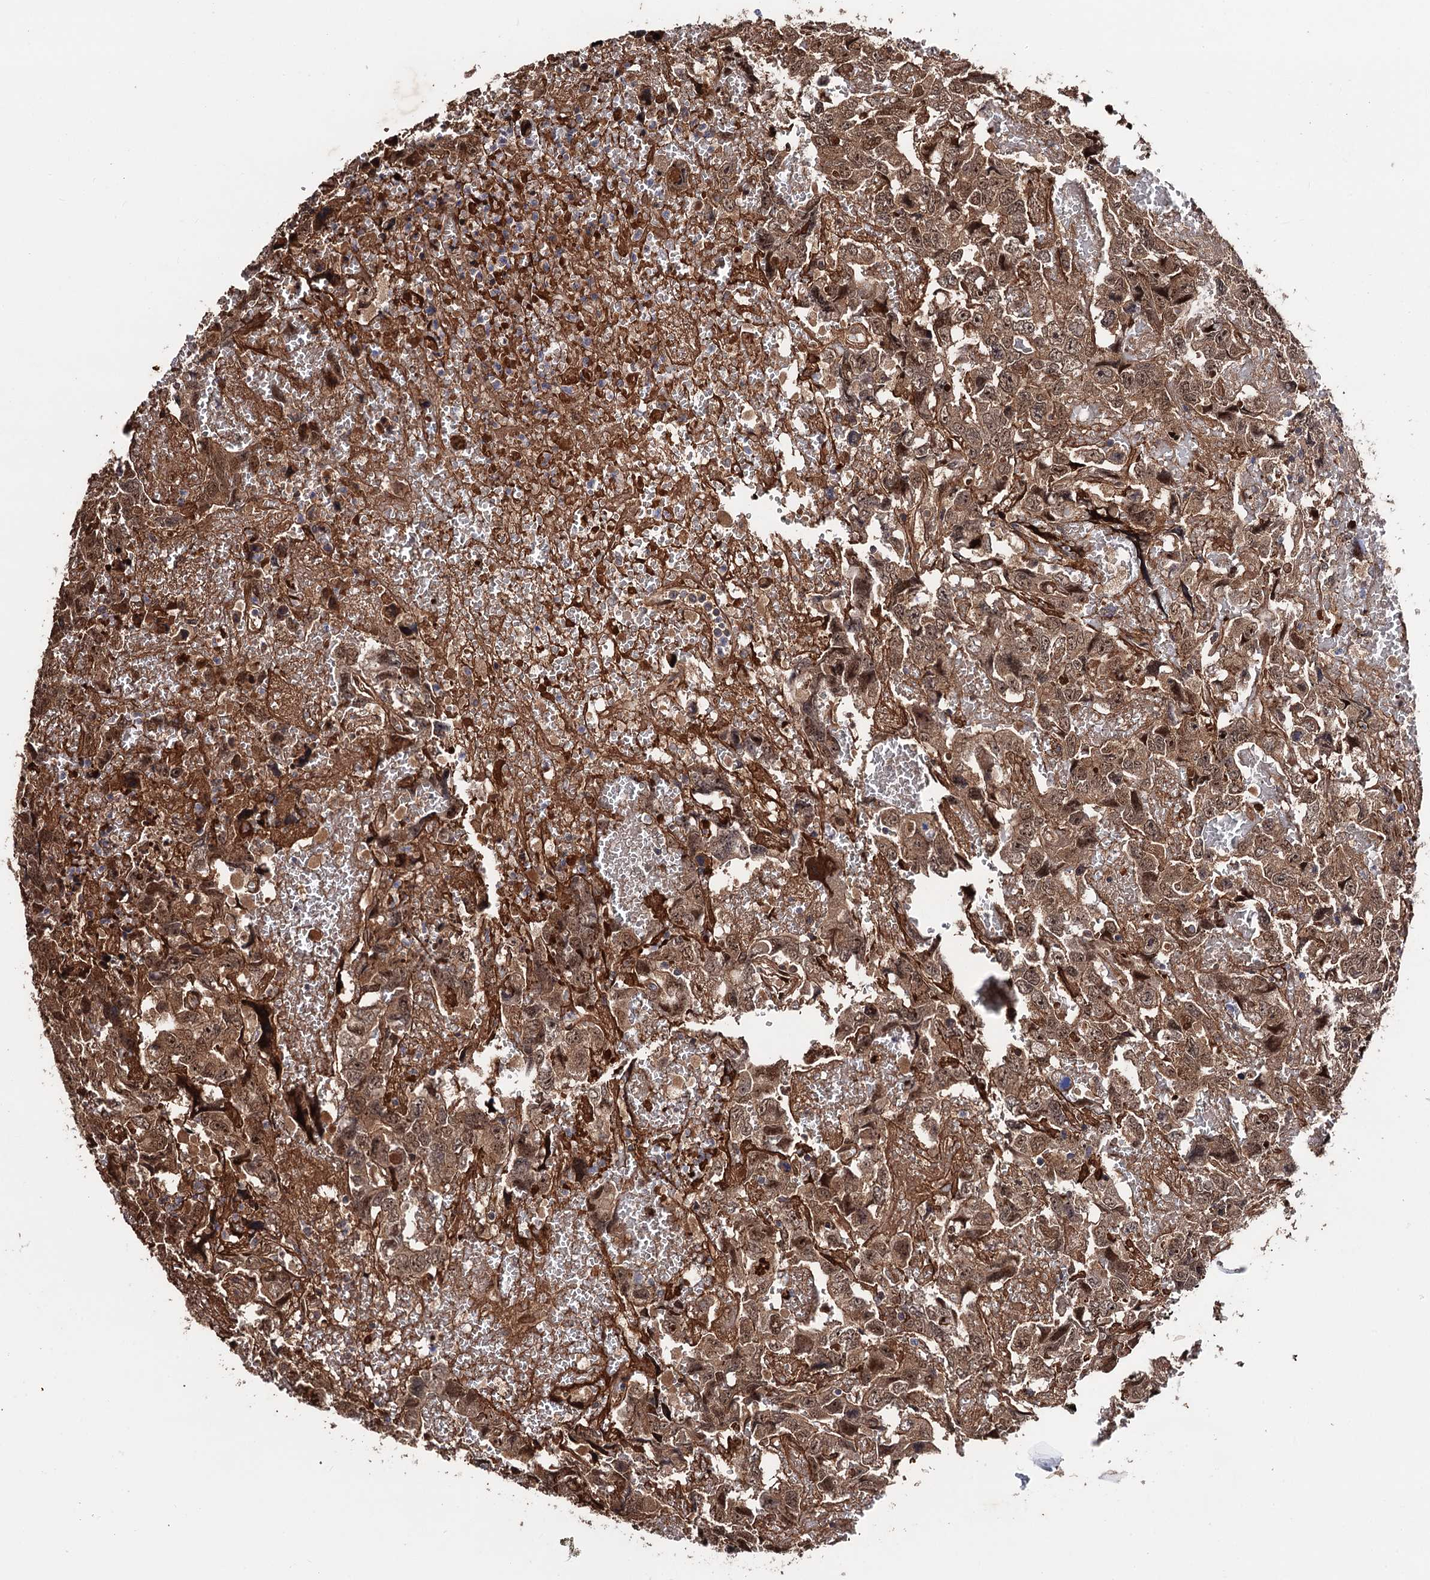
{"staining": {"intensity": "moderate", "quantity": ">75%", "location": "cytoplasmic/membranous,nuclear"}, "tissue": "testis cancer", "cell_type": "Tumor cells", "image_type": "cancer", "snomed": [{"axis": "morphology", "description": "Carcinoma, Embryonal, NOS"}, {"axis": "topography", "description": "Testis"}], "caption": "An IHC image of tumor tissue is shown. Protein staining in brown highlights moderate cytoplasmic/membranous and nuclear positivity in testis embryonal carcinoma within tumor cells.", "gene": "CDC23", "patient": {"sex": "male", "age": 45}}